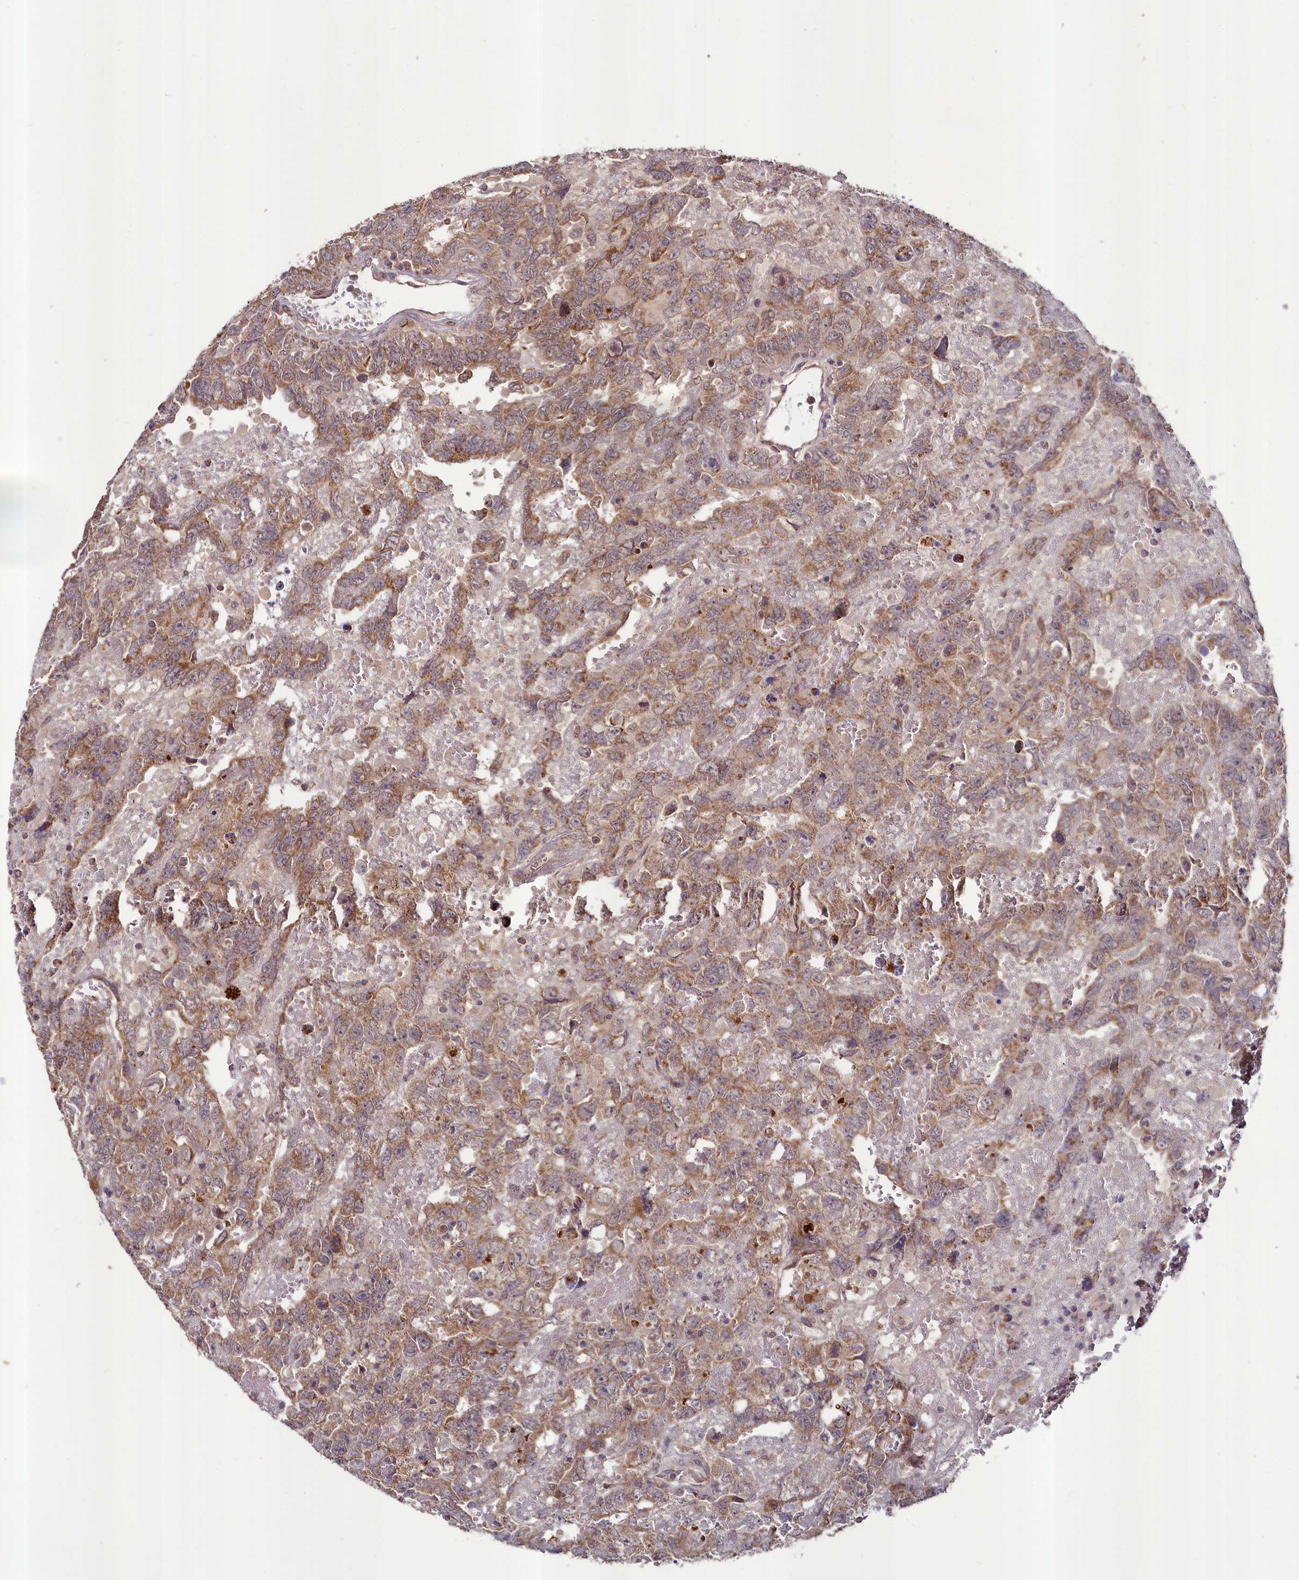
{"staining": {"intensity": "moderate", "quantity": ">75%", "location": "cytoplasmic/membranous"}, "tissue": "testis cancer", "cell_type": "Tumor cells", "image_type": "cancer", "snomed": [{"axis": "morphology", "description": "Carcinoma, Embryonal, NOS"}, {"axis": "topography", "description": "Testis"}], "caption": "Tumor cells reveal medium levels of moderate cytoplasmic/membranous staining in approximately >75% of cells in testis cancer (embryonal carcinoma).", "gene": "METTL4", "patient": {"sex": "male", "age": 45}}